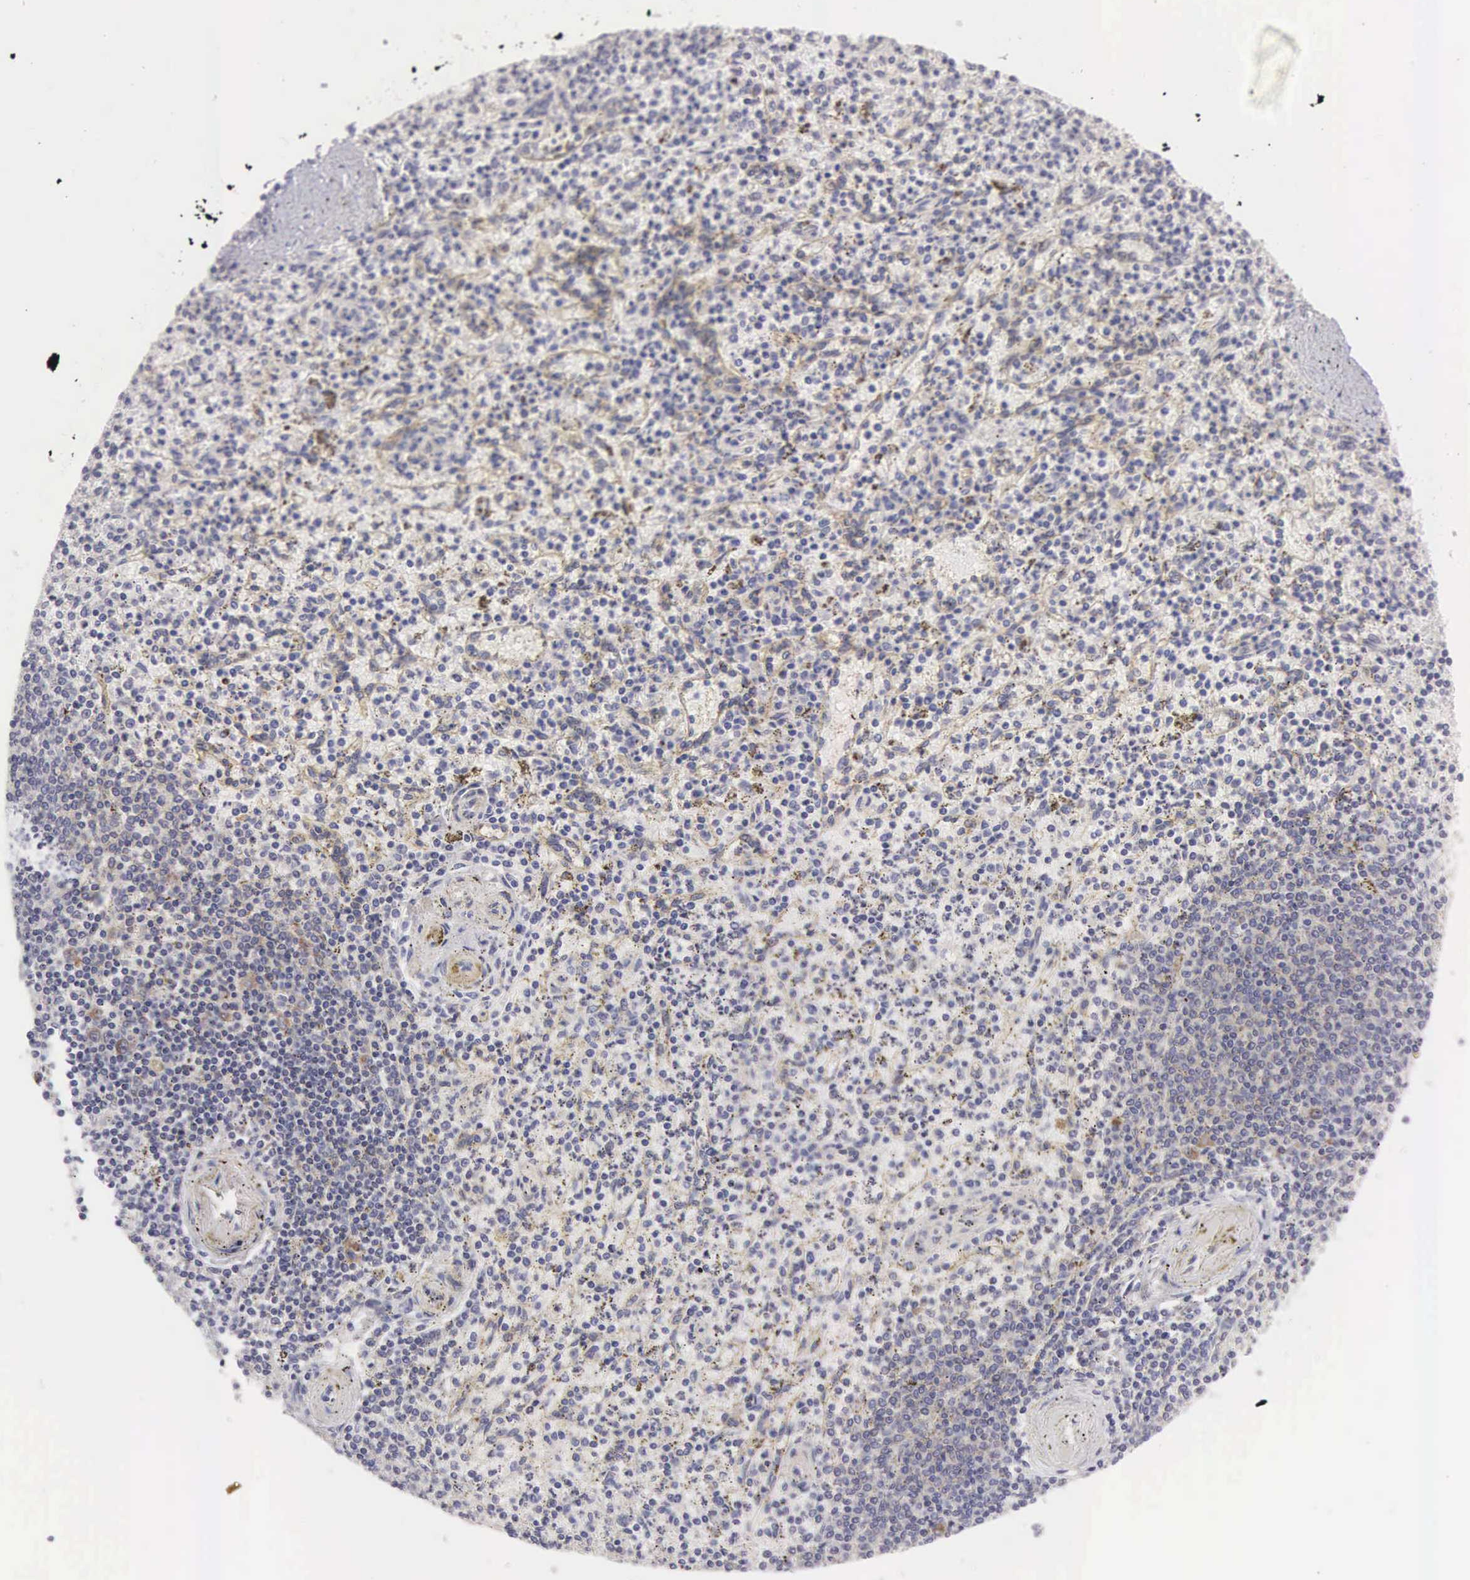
{"staining": {"intensity": "negative", "quantity": "none", "location": "none"}, "tissue": "spleen", "cell_type": "Cells in red pulp", "image_type": "normal", "snomed": [{"axis": "morphology", "description": "Normal tissue, NOS"}, {"axis": "topography", "description": "Spleen"}], "caption": "This histopathology image is of benign spleen stained with immunohistochemistry (IHC) to label a protein in brown with the nuclei are counter-stained blue. There is no expression in cells in red pulp. The staining is performed using DAB brown chromogen with nuclei counter-stained in using hematoxylin.", "gene": "TXLNG", "patient": {"sex": "male", "age": 72}}